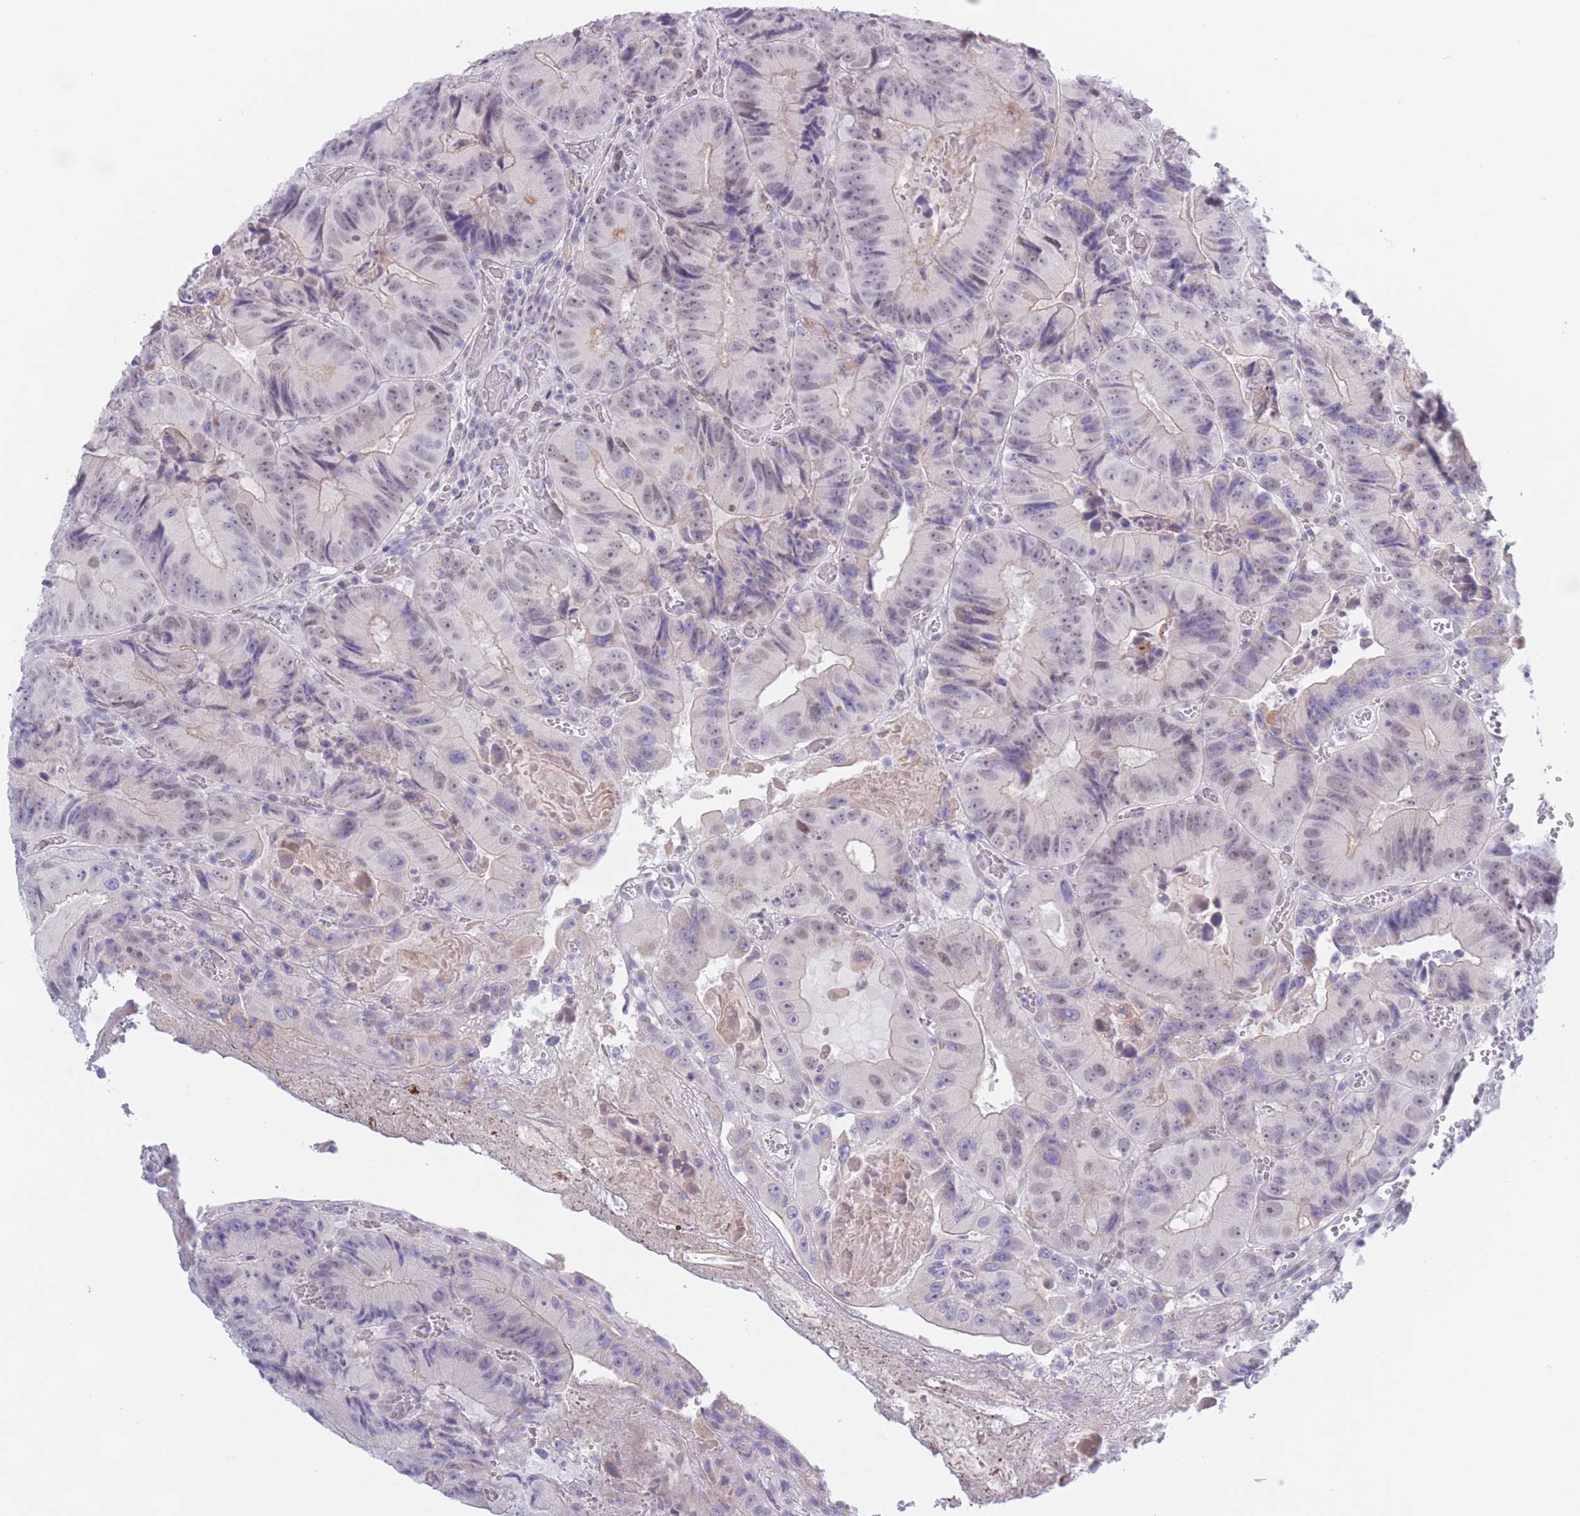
{"staining": {"intensity": "negative", "quantity": "none", "location": "none"}, "tissue": "colorectal cancer", "cell_type": "Tumor cells", "image_type": "cancer", "snomed": [{"axis": "morphology", "description": "Adenocarcinoma, NOS"}, {"axis": "topography", "description": "Colon"}], "caption": "Tumor cells are negative for protein expression in human colorectal adenocarcinoma.", "gene": "PODXL", "patient": {"sex": "female", "age": 86}}